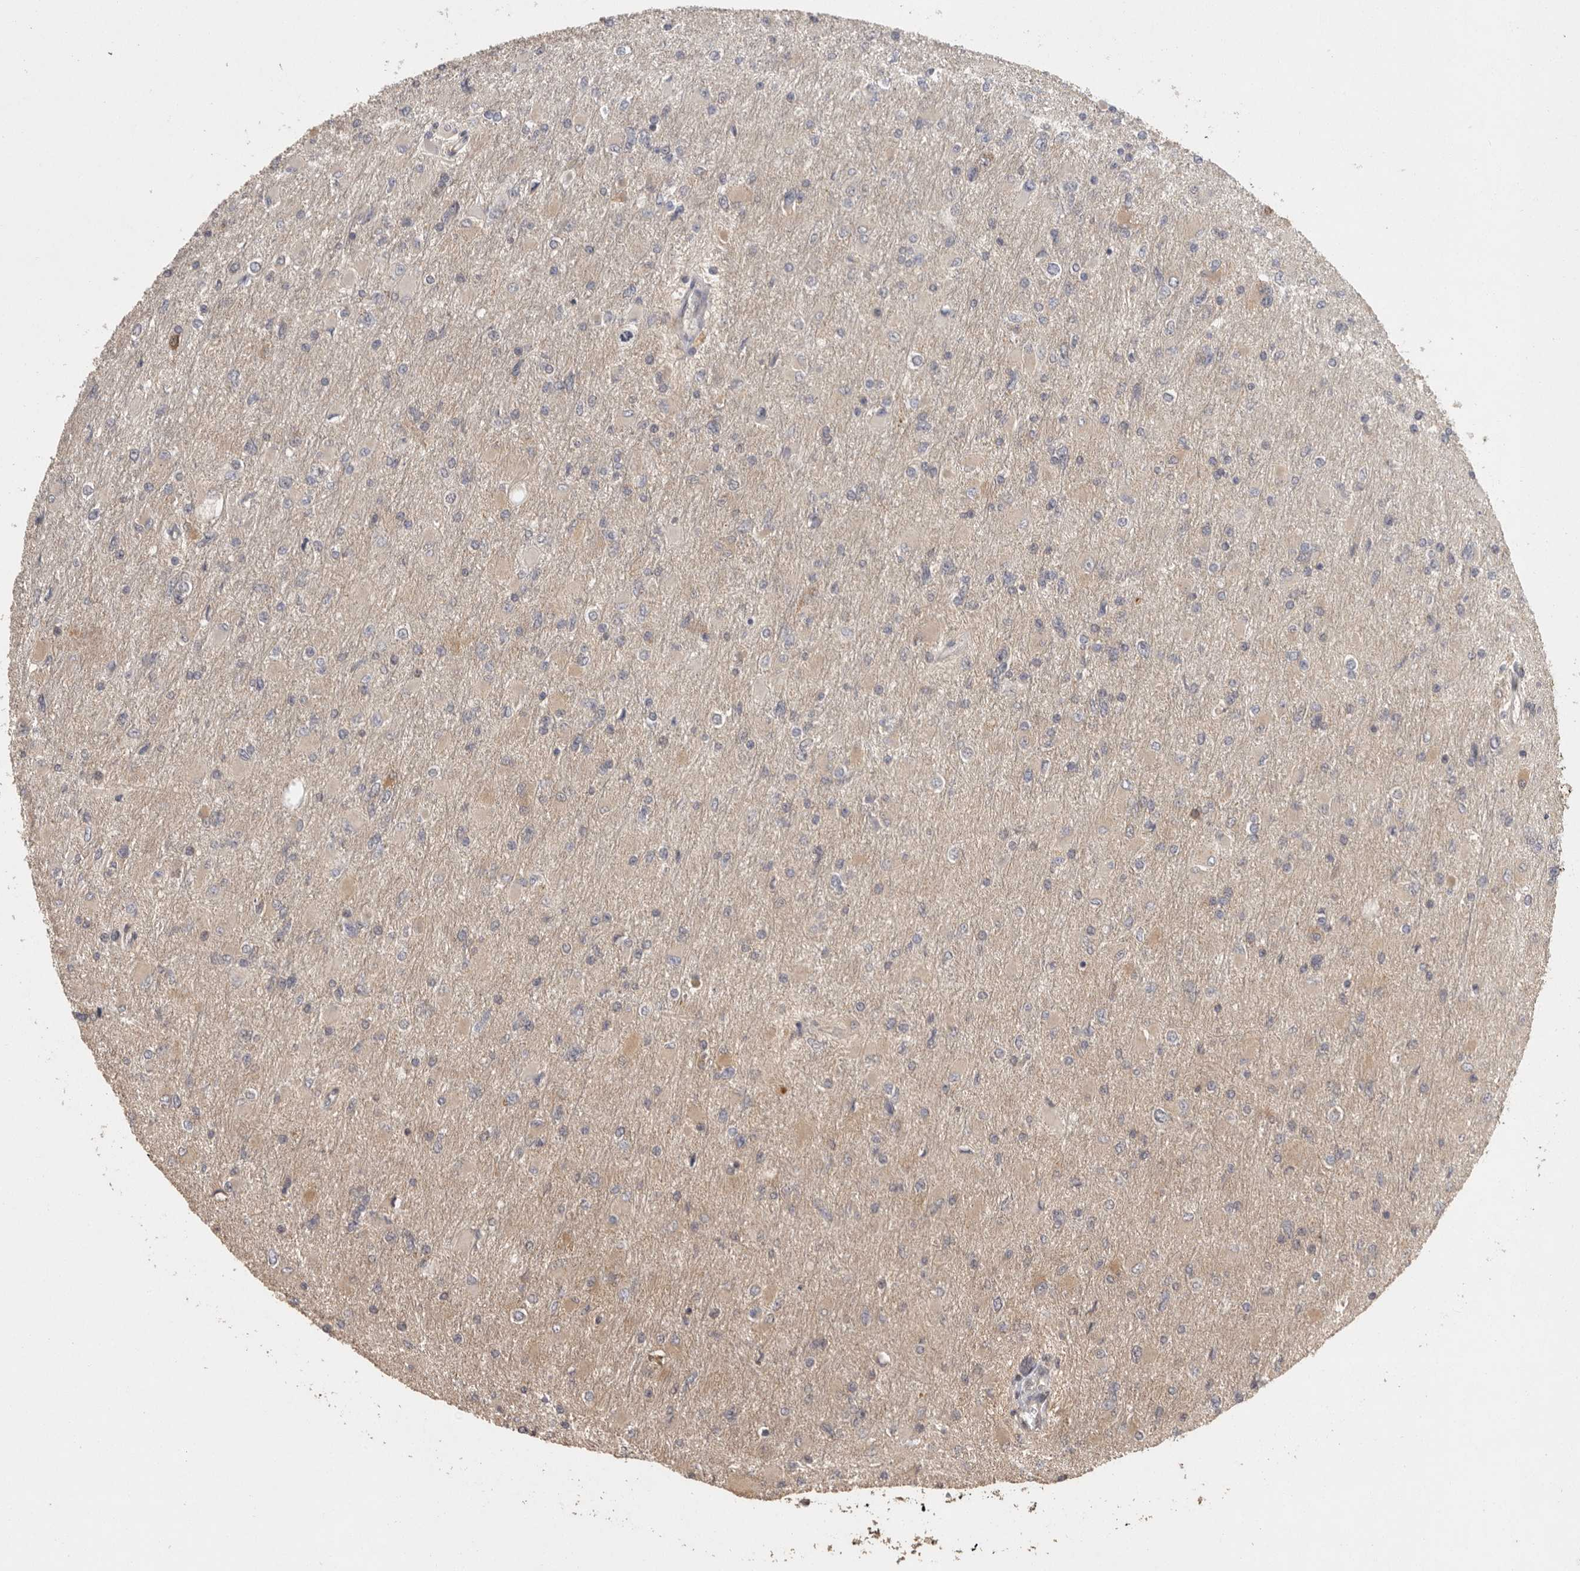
{"staining": {"intensity": "weak", "quantity": "25%-75%", "location": "cytoplasmic/membranous"}, "tissue": "glioma", "cell_type": "Tumor cells", "image_type": "cancer", "snomed": [{"axis": "morphology", "description": "Glioma, malignant, High grade"}, {"axis": "topography", "description": "Cerebral cortex"}], "caption": "Tumor cells display low levels of weak cytoplasmic/membranous expression in approximately 25%-75% of cells in human high-grade glioma (malignant).", "gene": "BAIAP2", "patient": {"sex": "female", "age": 36}}